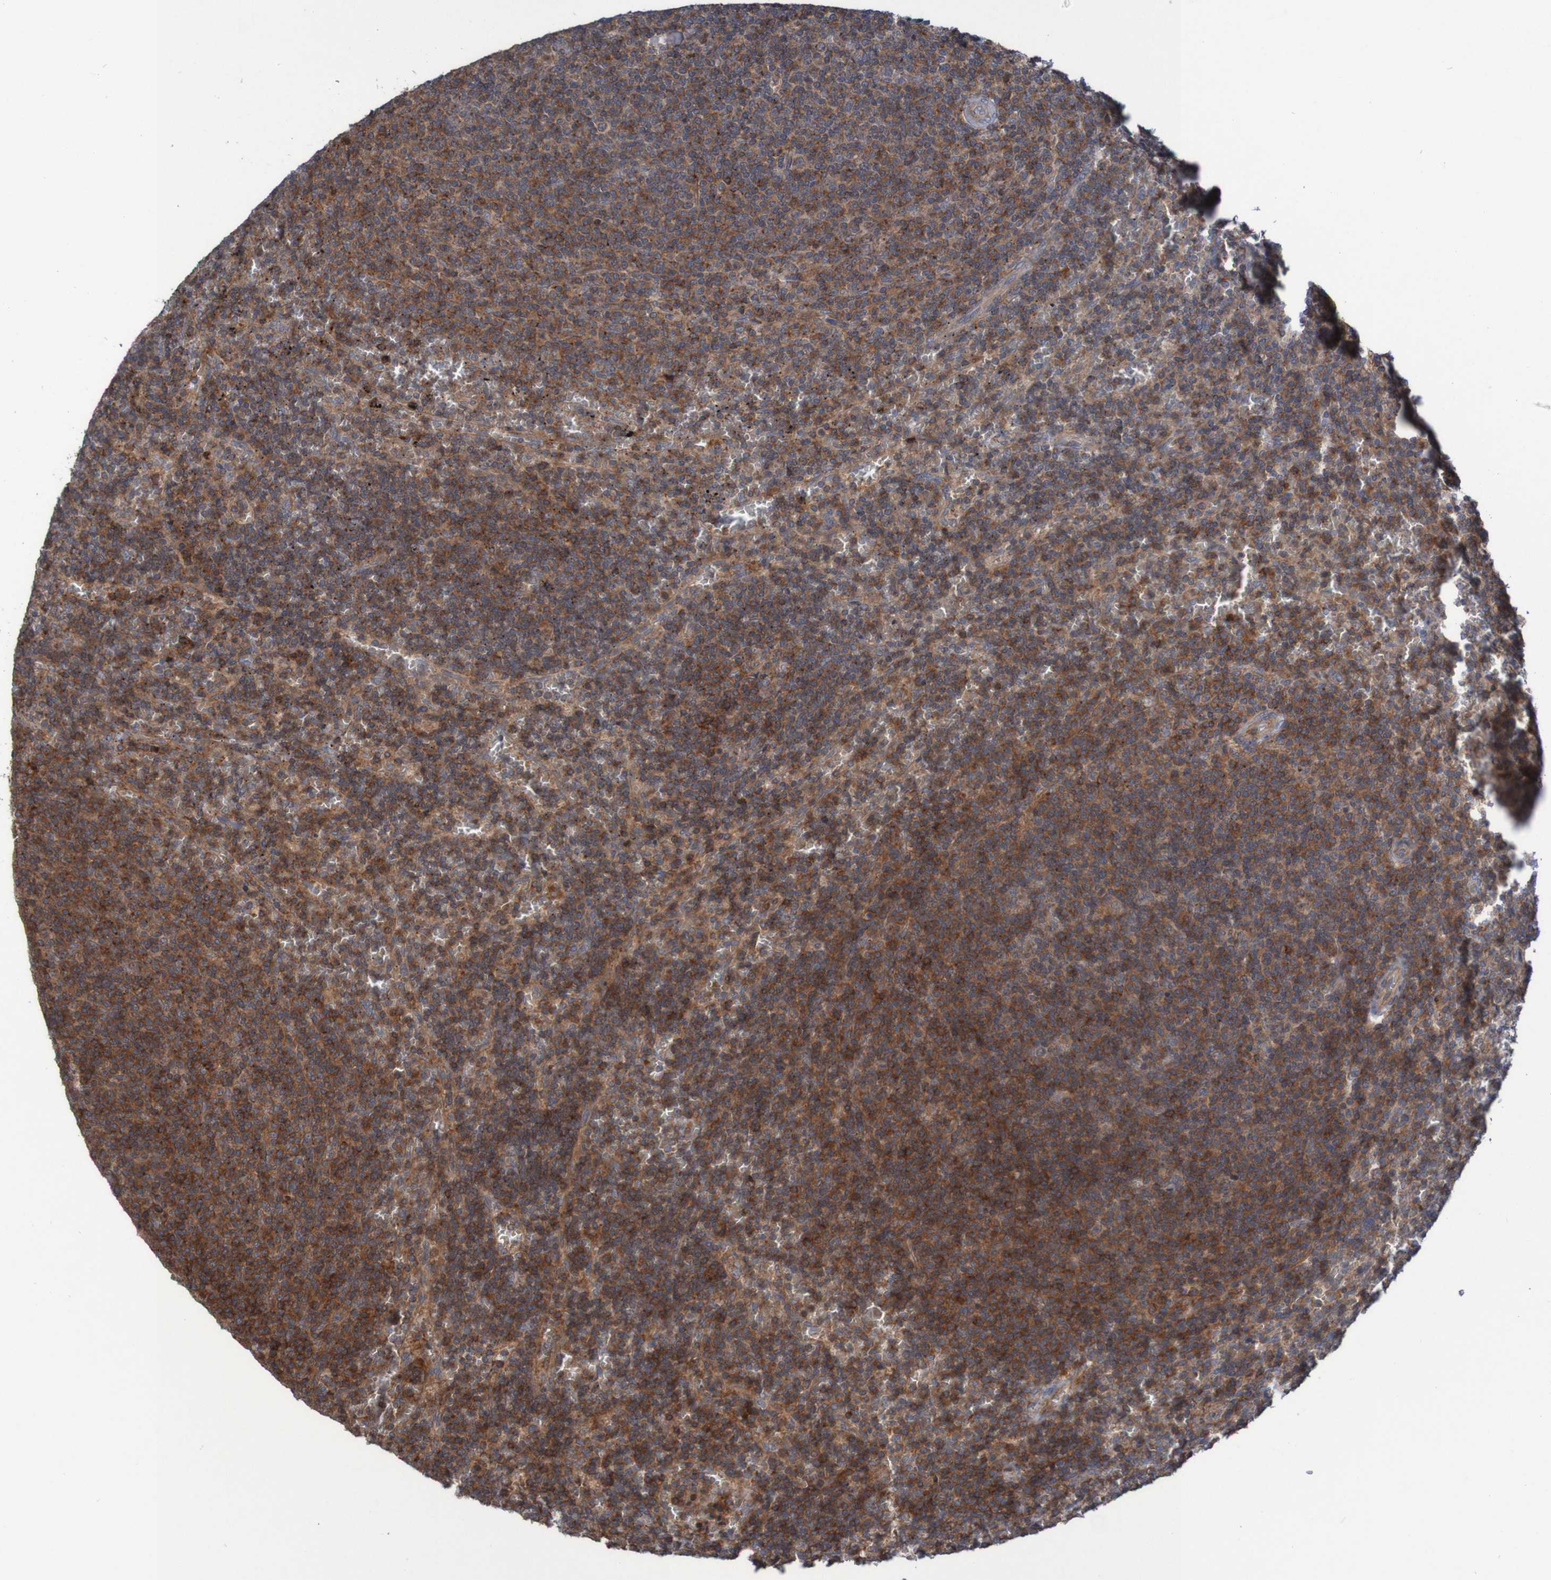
{"staining": {"intensity": "strong", "quantity": "25%-75%", "location": "cytoplasmic/membranous"}, "tissue": "lymphoma", "cell_type": "Tumor cells", "image_type": "cancer", "snomed": [{"axis": "morphology", "description": "Malignant lymphoma, non-Hodgkin's type, Low grade"}, {"axis": "topography", "description": "Spleen"}], "caption": "Immunohistochemistry of lymphoma exhibits high levels of strong cytoplasmic/membranous staining in about 25%-75% of tumor cells.", "gene": "PDGFB", "patient": {"sex": "female", "age": 50}}